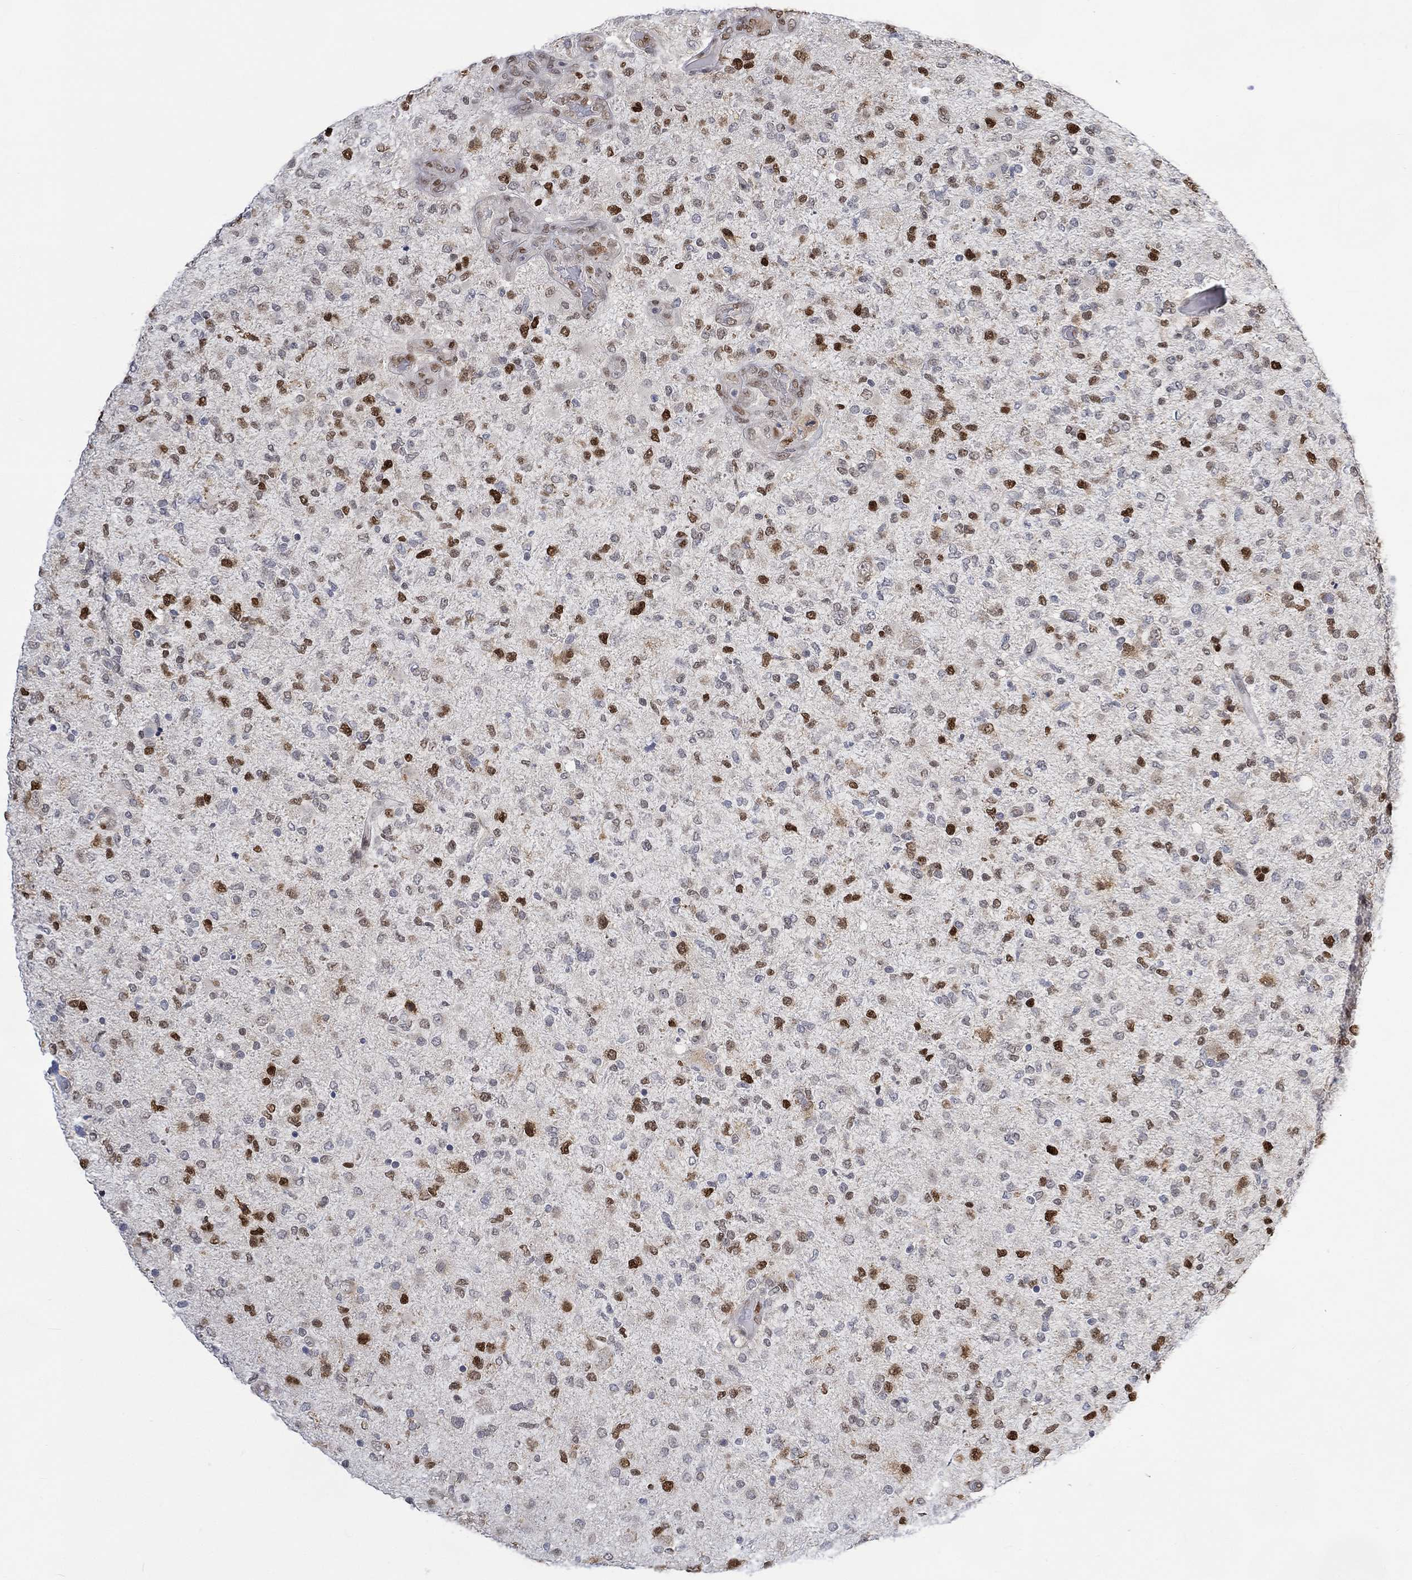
{"staining": {"intensity": "strong", "quantity": "<25%", "location": "nuclear"}, "tissue": "glioma", "cell_type": "Tumor cells", "image_type": "cancer", "snomed": [{"axis": "morphology", "description": "Glioma, malignant, High grade"}, {"axis": "topography", "description": "Cerebral cortex"}], "caption": "Glioma stained with a brown dye shows strong nuclear positive staining in approximately <25% of tumor cells.", "gene": "RAD54L2", "patient": {"sex": "male", "age": 70}}